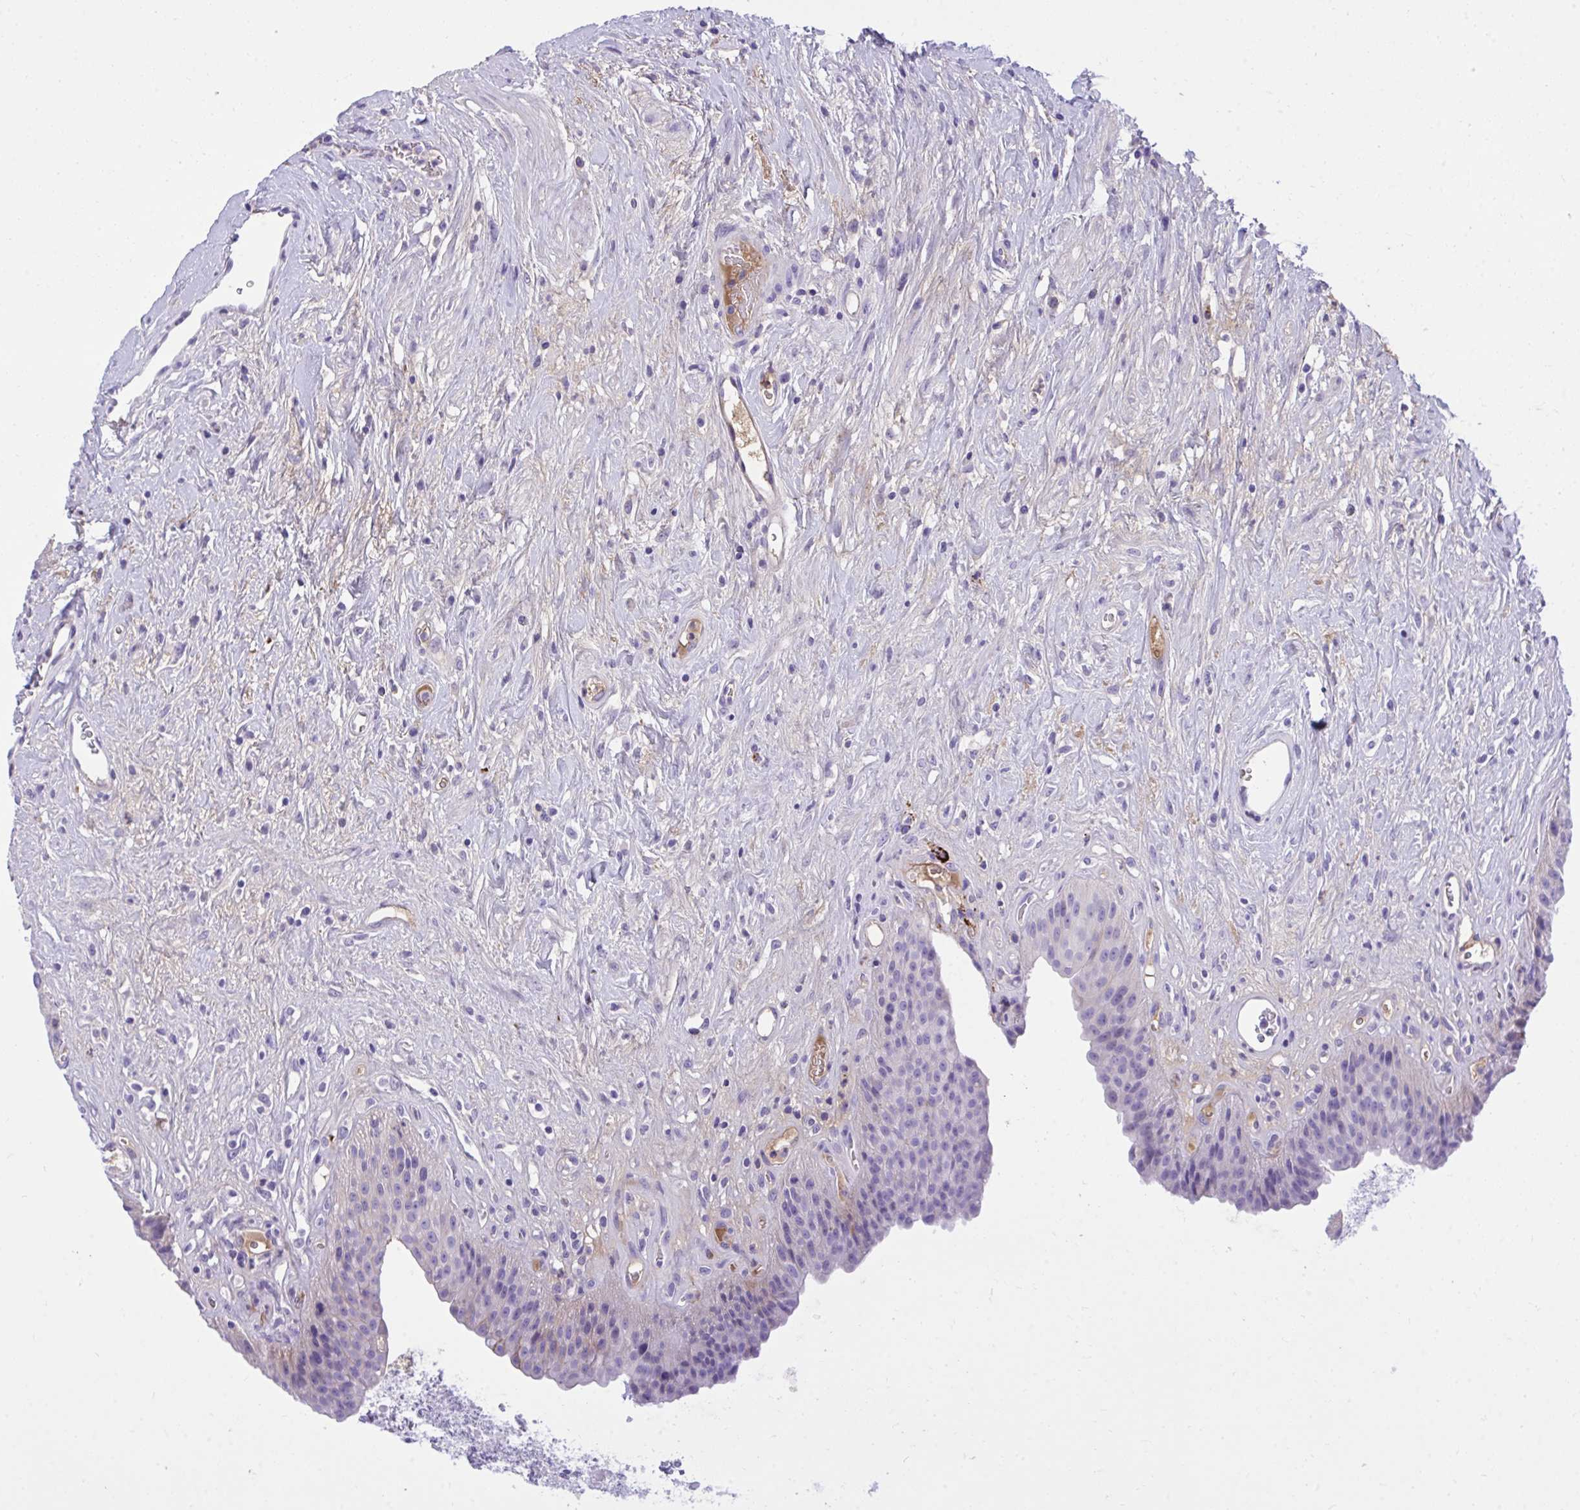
{"staining": {"intensity": "negative", "quantity": "none", "location": "none"}, "tissue": "urinary bladder", "cell_type": "Urothelial cells", "image_type": "normal", "snomed": [{"axis": "morphology", "description": "Normal tissue, NOS"}, {"axis": "topography", "description": "Urinary bladder"}], "caption": "Micrograph shows no significant protein positivity in urothelial cells of normal urinary bladder.", "gene": "HRG", "patient": {"sex": "female", "age": 56}}